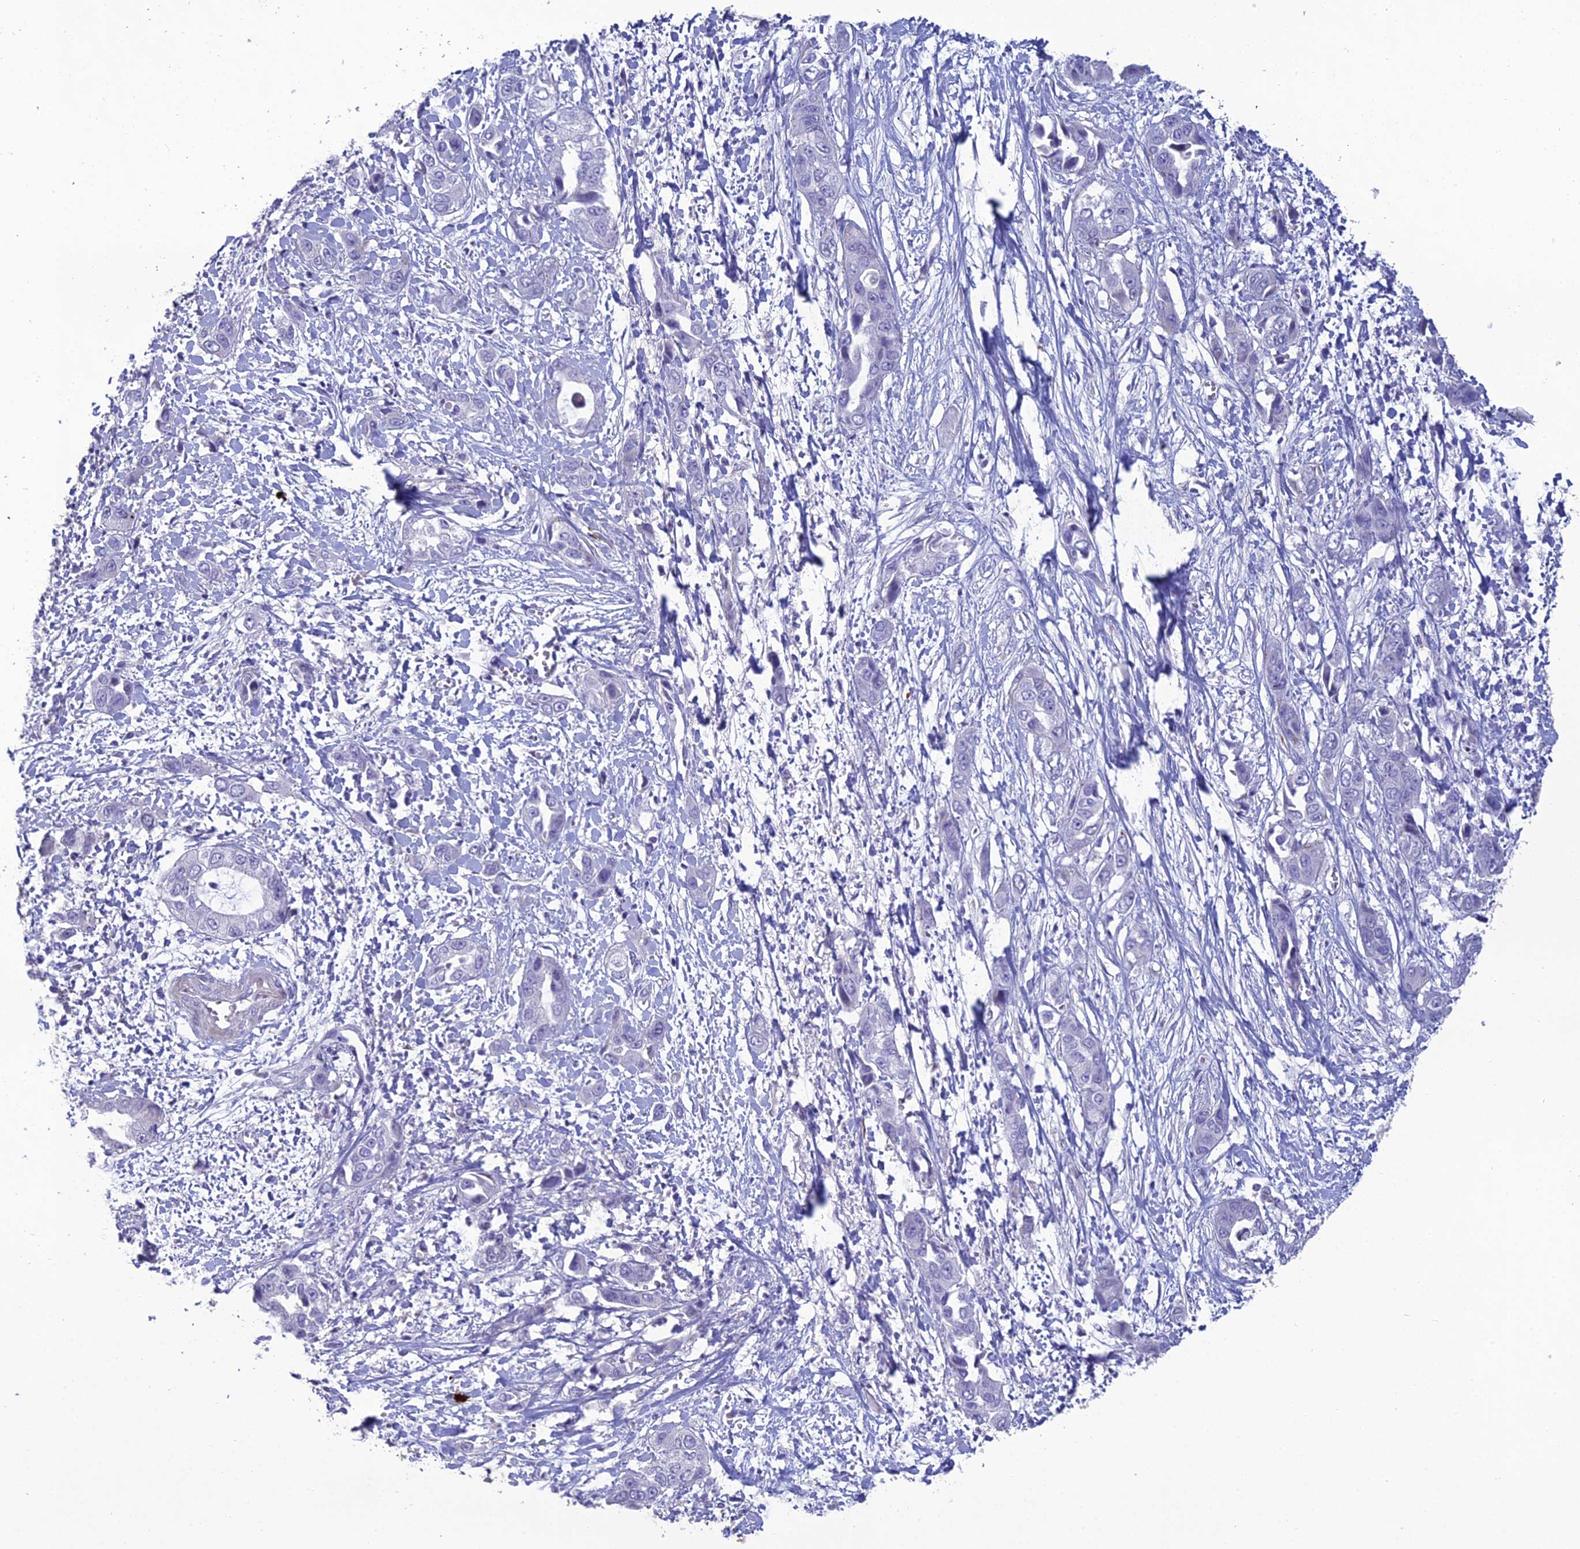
{"staining": {"intensity": "negative", "quantity": "none", "location": "none"}, "tissue": "liver cancer", "cell_type": "Tumor cells", "image_type": "cancer", "snomed": [{"axis": "morphology", "description": "Cholangiocarcinoma"}, {"axis": "topography", "description": "Liver"}], "caption": "This micrograph is of liver cholangiocarcinoma stained with immunohistochemistry (IHC) to label a protein in brown with the nuclei are counter-stained blue. There is no staining in tumor cells.", "gene": "OR56B1", "patient": {"sex": "female", "age": 52}}